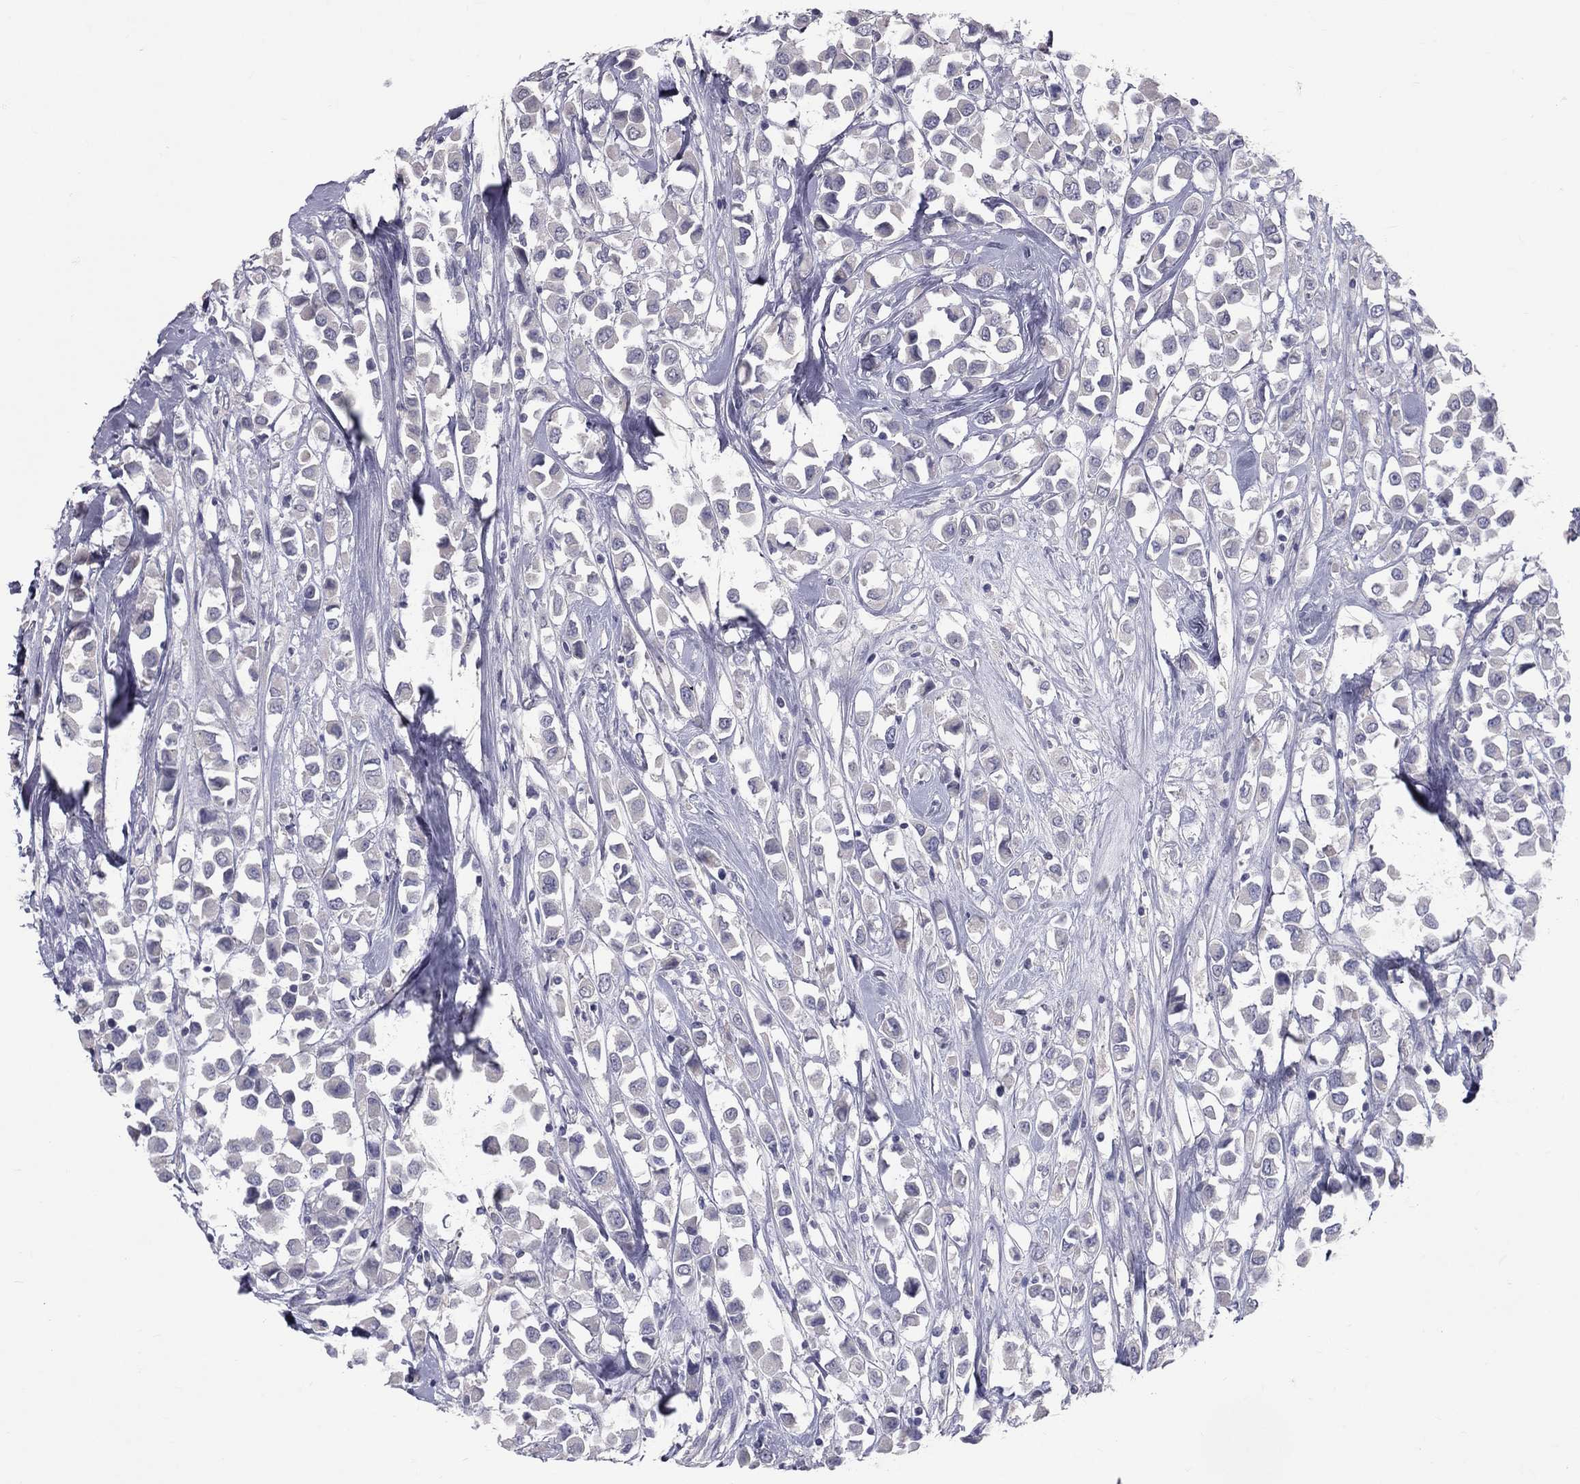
{"staining": {"intensity": "negative", "quantity": "none", "location": "none"}, "tissue": "breast cancer", "cell_type": "Tumor cells", "image_type": "cancer", "snomed": [{"axis": "morphology", "description": "Duct carcinoma"}, {"axis": "topography", "description": "Breast"}], "caption": "High power microscopy photomicrograph of an IHC photomicrograph of invasive ductal carcinoma (breast), revealing no significant staining in tumor cells.", "gene": "TFPI2", "patient": {"sex": "female", "age": 61}}